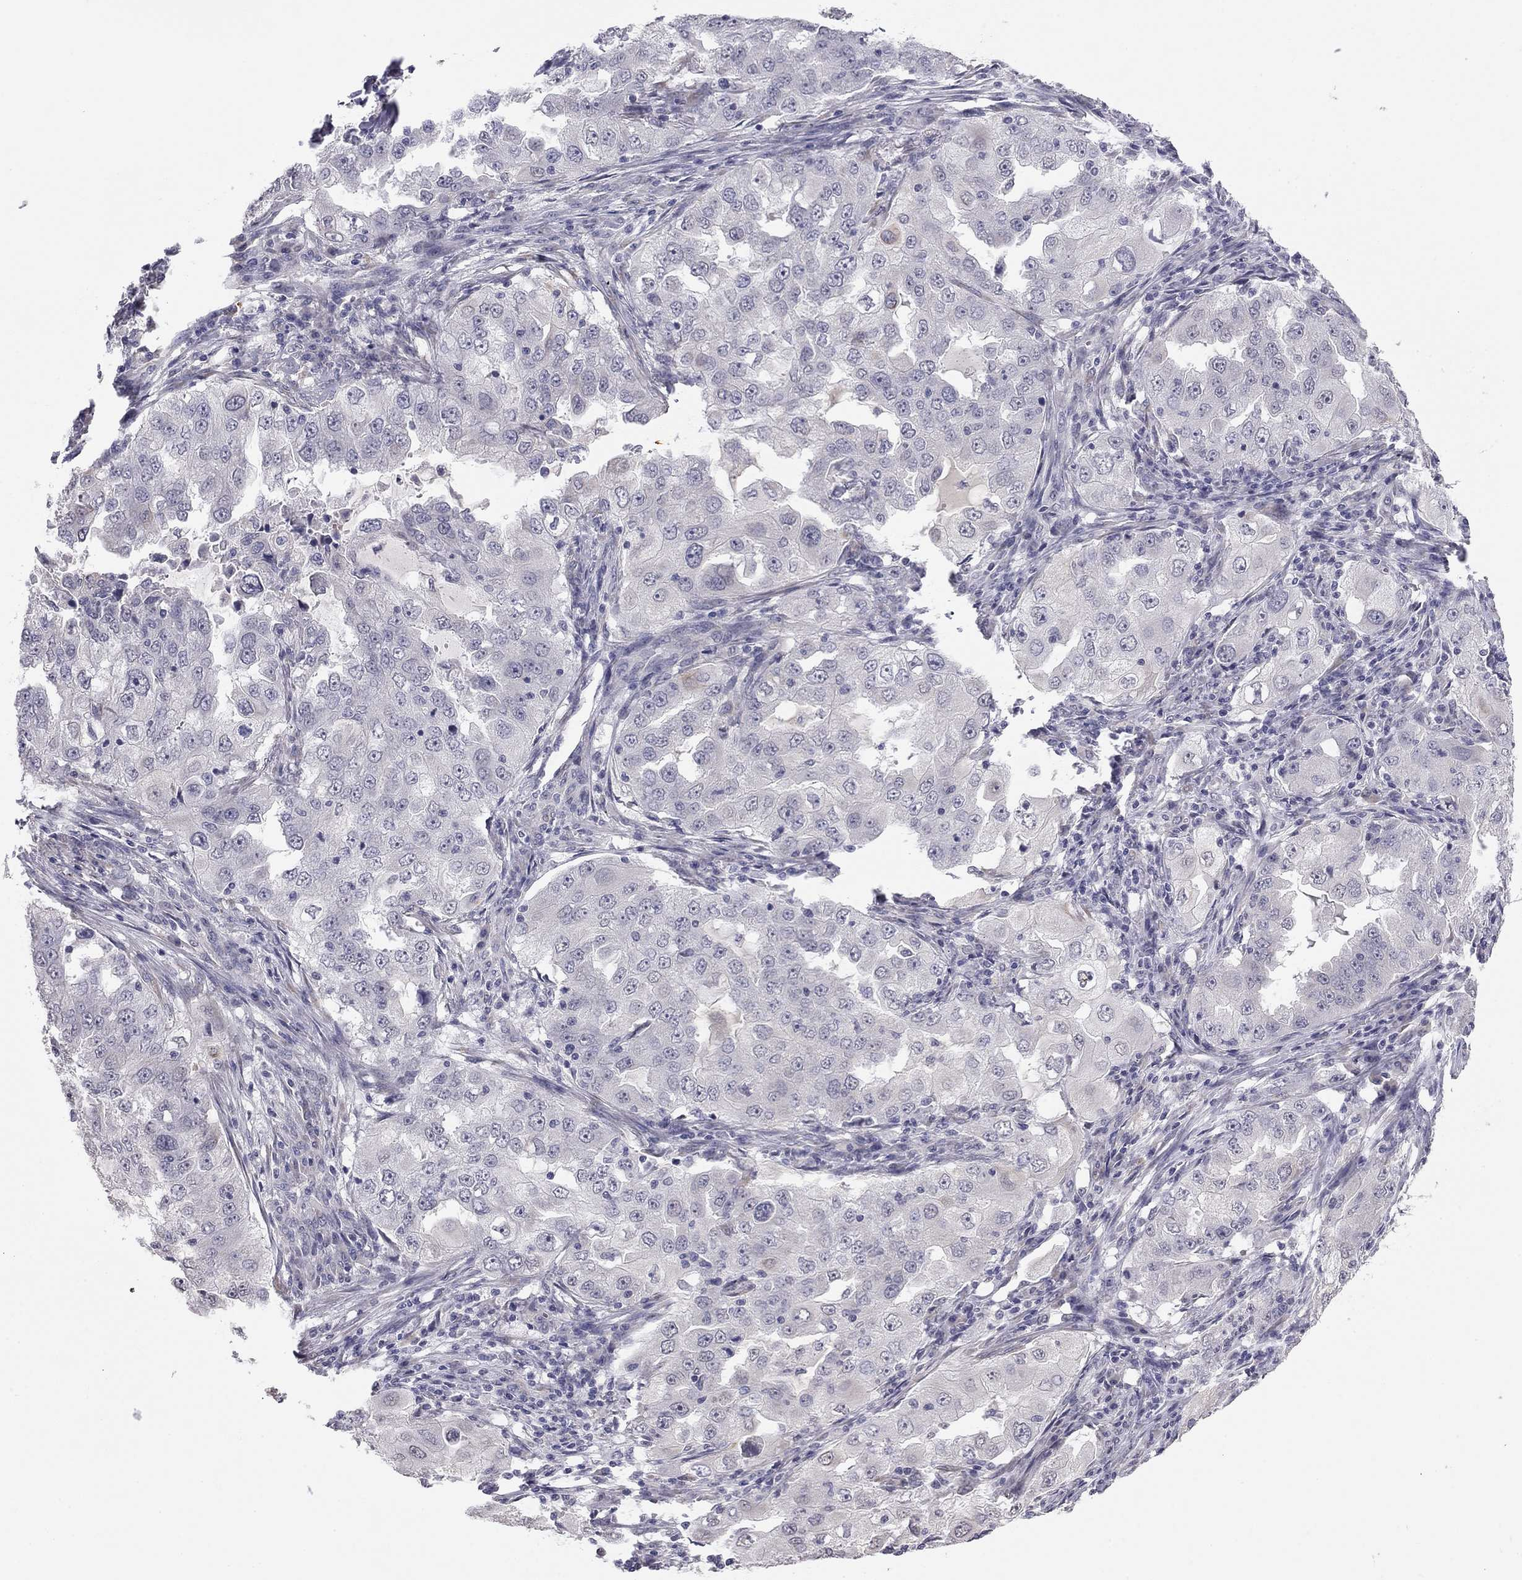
{"staining": {"intensity": "weak", "quantity": "<25%", "location": "cytoplasmic/membranous"}, "tissue": "lung cancer", "cell_type": "Tumor cells", "image_type": "cancer", "snomed": [{"axis": "morphology", "description": "Adenocarcinoma, NOS"}, {"axis": "topography", "description": "Lung"}], "caption": "Immunohistochemistry image of neoplastic tissue: human lung cancer stained with DAB reveals no significant protein staining in tumor cells.", "gene": "PRRT2", "patient": {"sex": "female", "age": 61}}